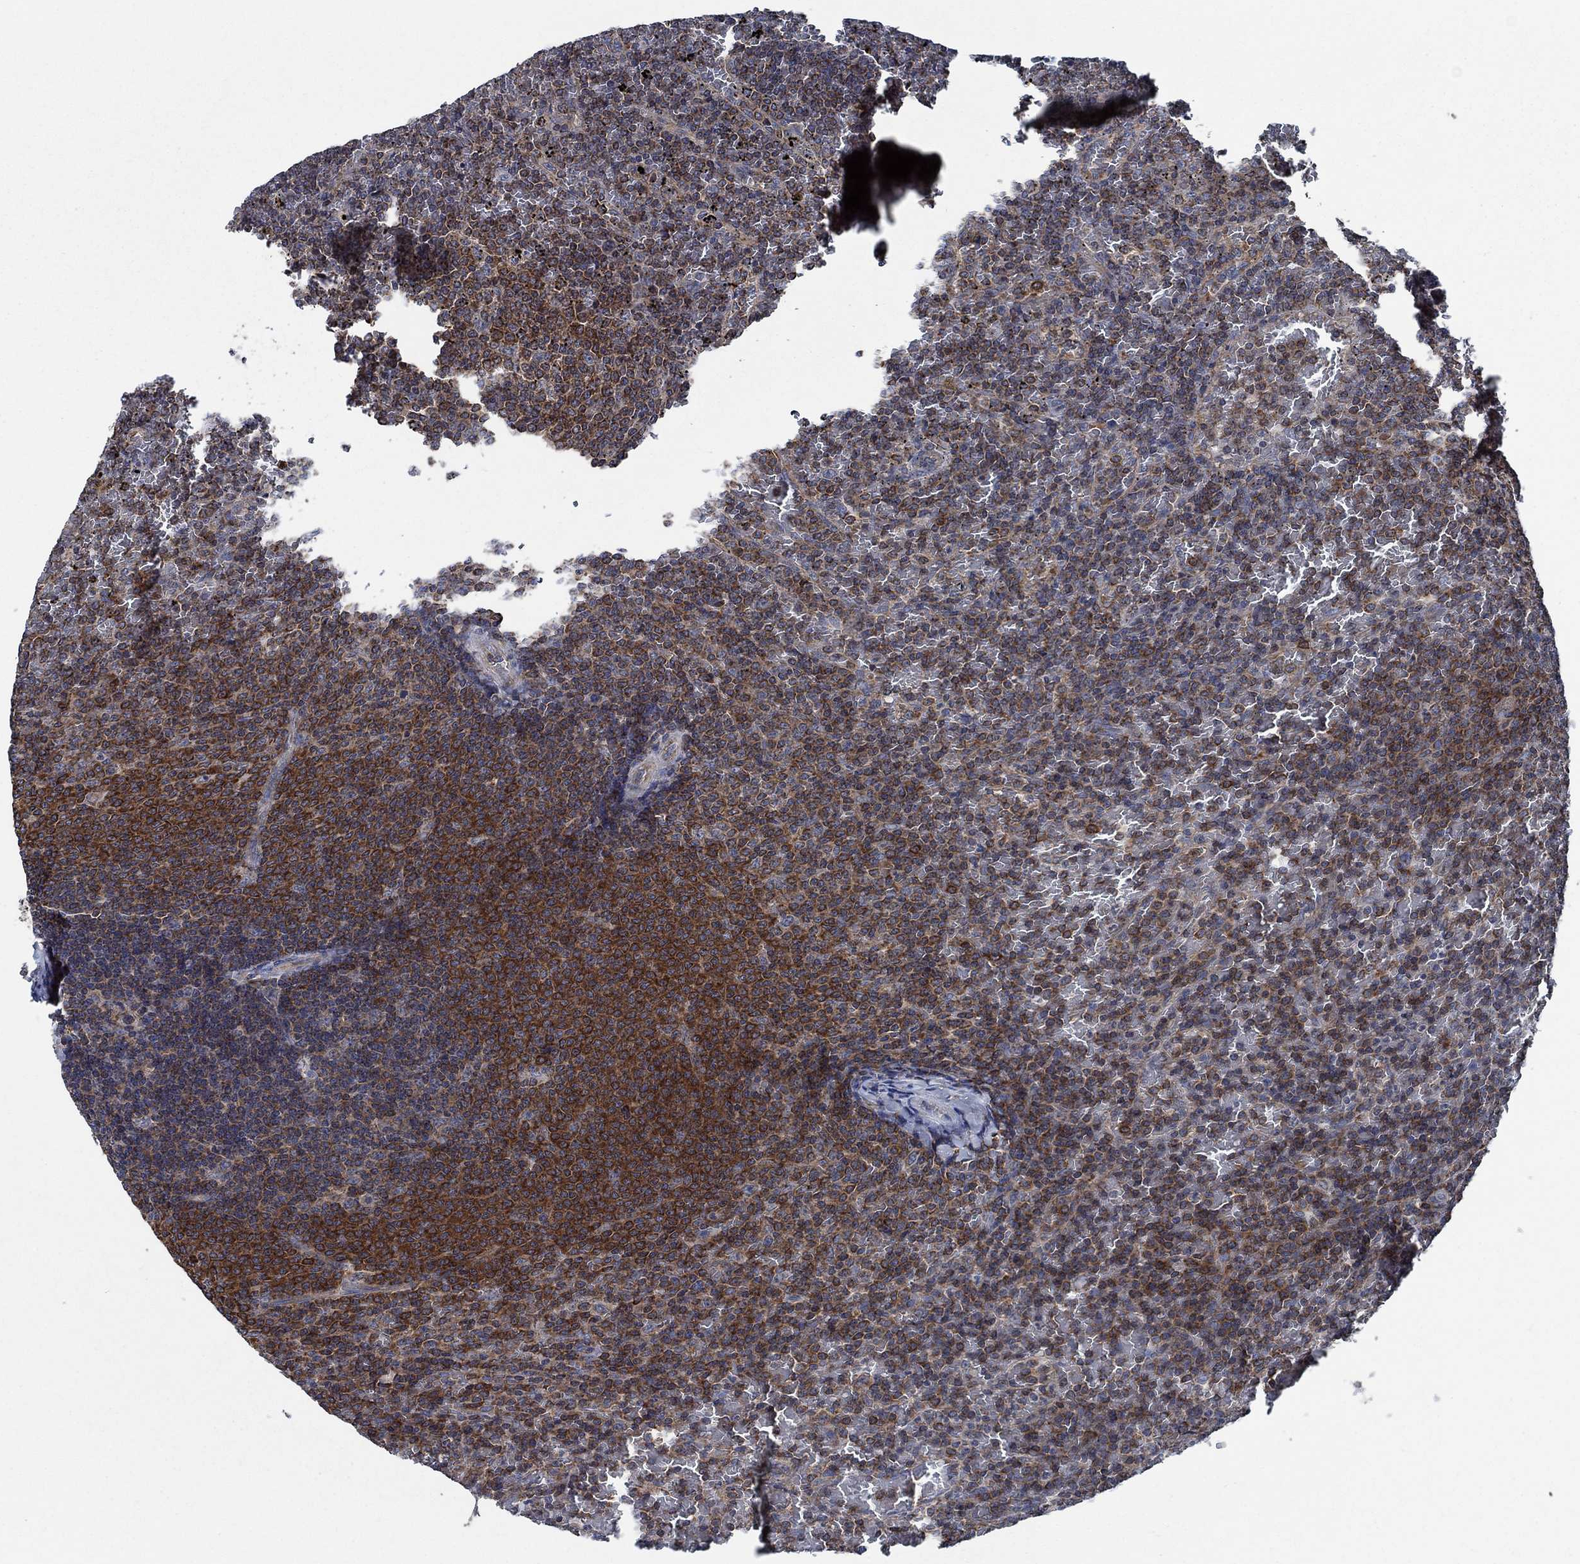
{"staining": {"intensity": "moderate", "quantity": ">75%", "location": "cytoplasmic/membranous"}, "tissue": "lymphoma", "cell_type": "Tumor cells", "image_type": "cancer", "snomed": [{"axis": "morphology", "description": "Malignant lymphoma, non-Hodgkin's type, Low grade"}, {"axis": "topography", "description": "Spleen"}], "caption": "This is an image of IHC staining of low-grade malignant lymphoma, non-Hodgkin's type, which shows moderate staining in the cytoplasmic/membranous of tumor cells.", "gene": "STXBP6", "patient": {"sex": "female", "age": 77}}